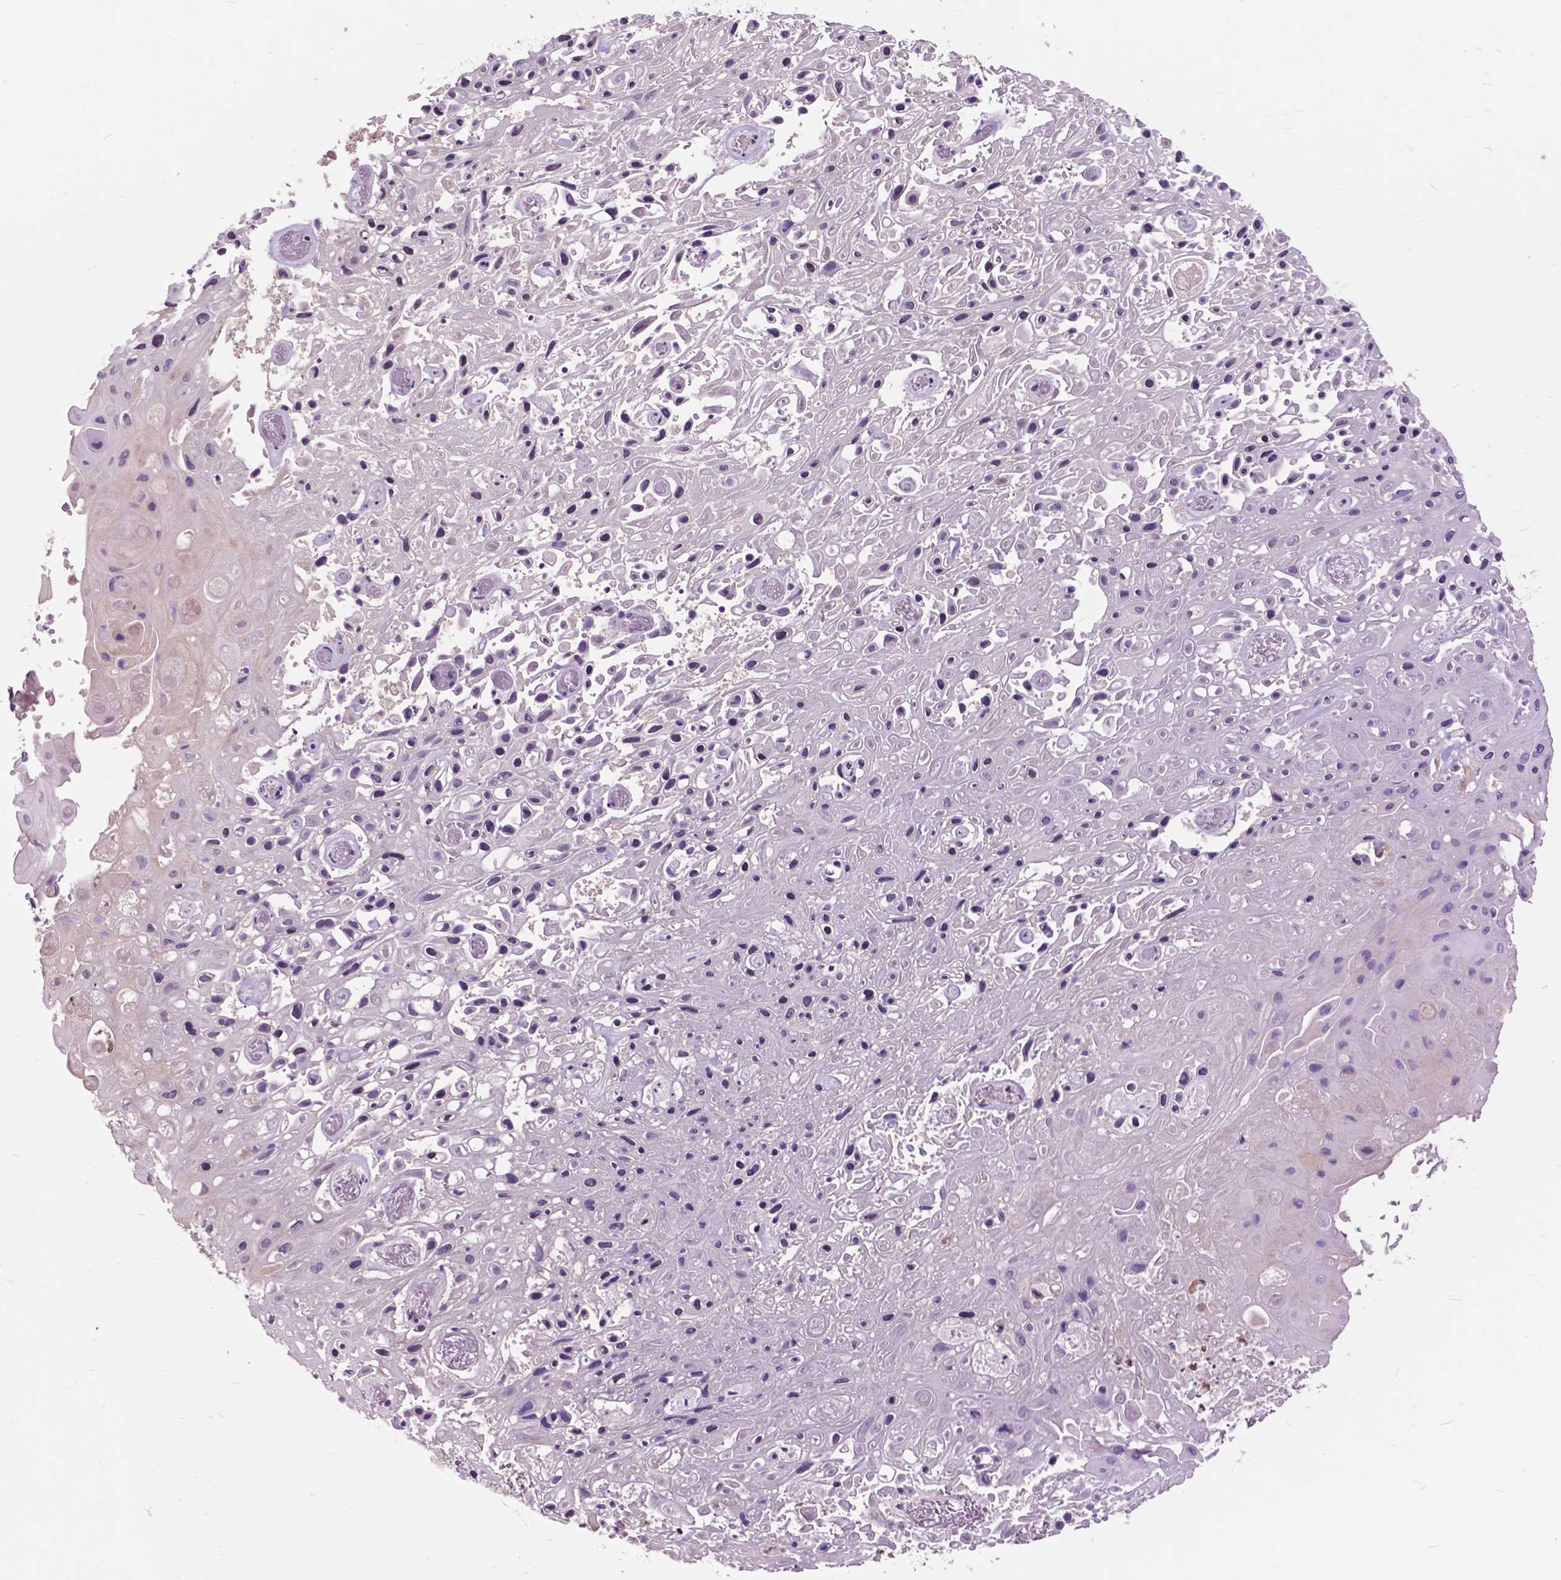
{"staining": {"intensity": "negative", "quantity": "none", "location": "none"}, "tissue": "skin cancer", "cell_type": "Tumor cells", "image_type": "cancer", "snomed": [{"axis": "morphology", "description": "Squamous cell carcinoma, NOS"}, {"axis": "topography", "description": "Skin"}], "caption": "The IHC histopathology image has no significant expression in tumor cells of squamous cell carcinoma (skin) tissue. (DAB immunohistochemistry (IHC) visualized using brightfield microscopy, high magnification).", "gene": "ARAF", "patient": {"sex": "male", "age": 82}}